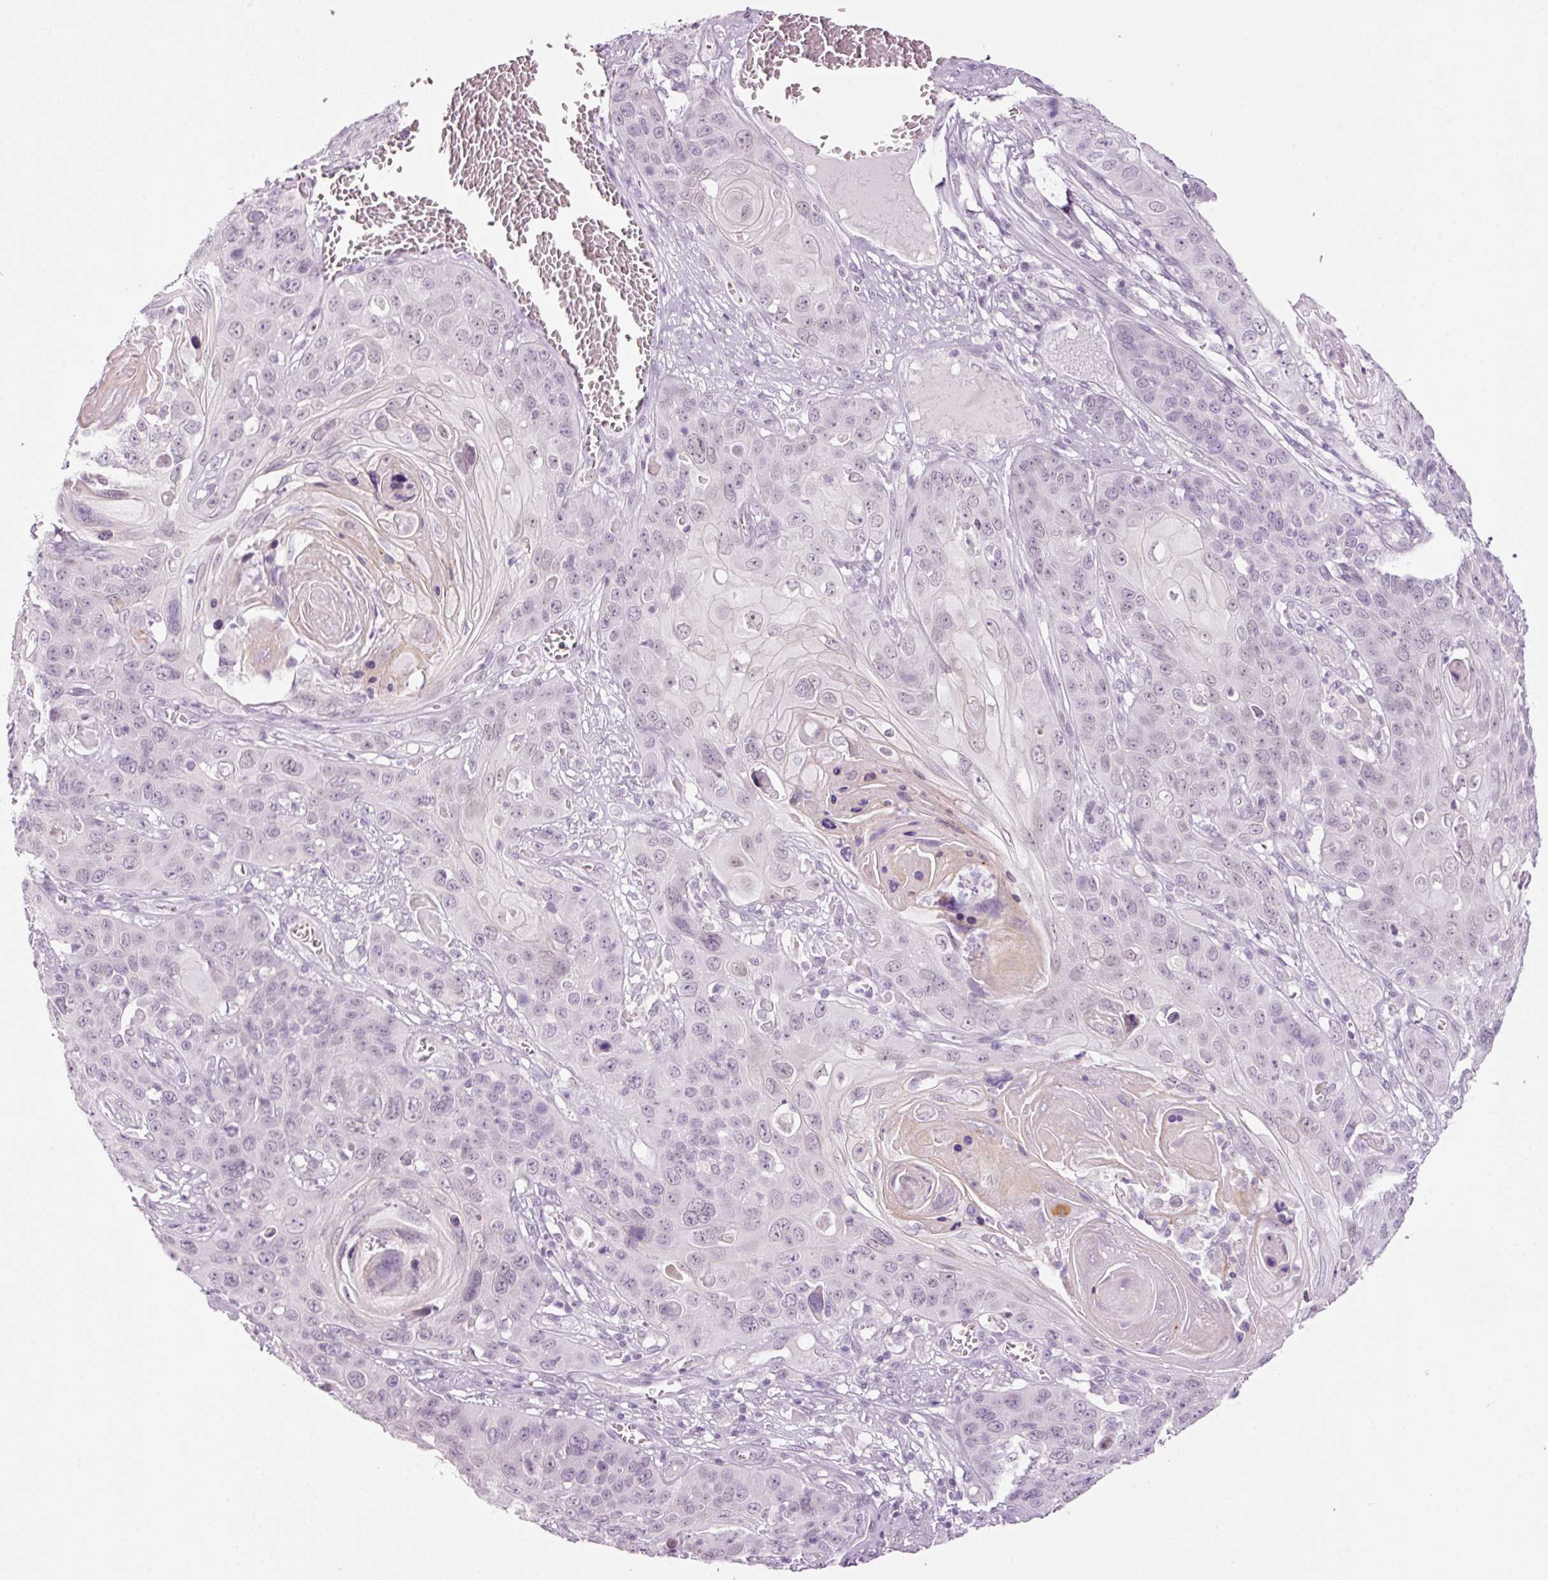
{"staining": {"intensity": "weak", "quantity": "<25%", "location": "nuclear"}, "tissue": "skin cancer", "cell_type": "Tumor cells", "image_type": "cancer", "snomed": [{"axis": "morphology", "description": "Squamous cell carcinoma, NOS"}, {"axis": "topography", "description": "Skin"}], "caption": "Tumor cells are negative for brown protein staining in skin squamous cell carcinoma.", "gene": "ANKRD20A1", "patient": {"sex": "male", "age": 55}}